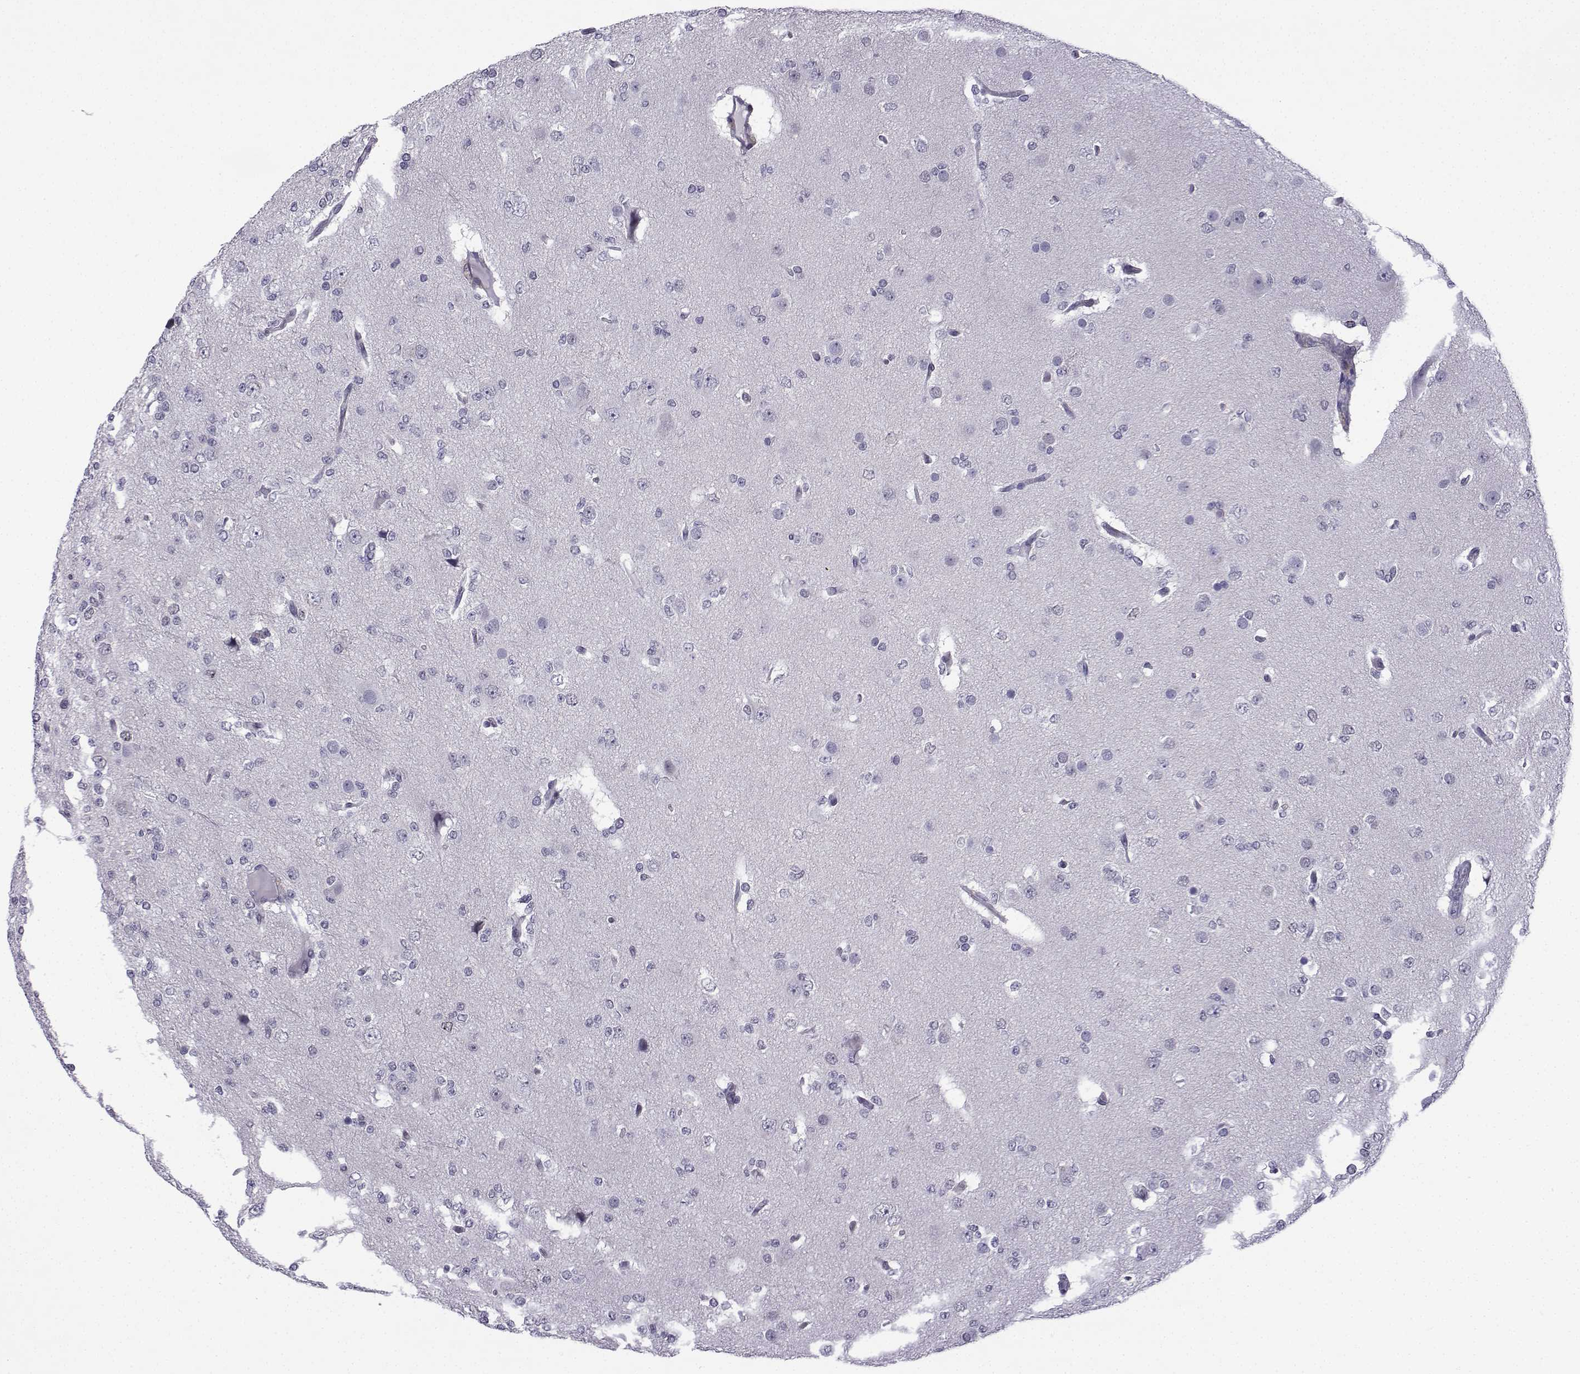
{"staining": {"intensity": "negative", "quantity": "none", "location": "none"}, "tissue": "glioma", "cell_type": "Tumor cells", "image_type": "cancer", "snomed": [{"axis": "morphology", "description": "Glioma, malignant, Low grade"}, {"axis": "topography", "description": "Brain"}], "caption": "Immunohistochemistry (IHC) of human glioma shows no expression in tumor cells.", "gene": "INCENP", "patient": {"sex": "male", "age": 27}}